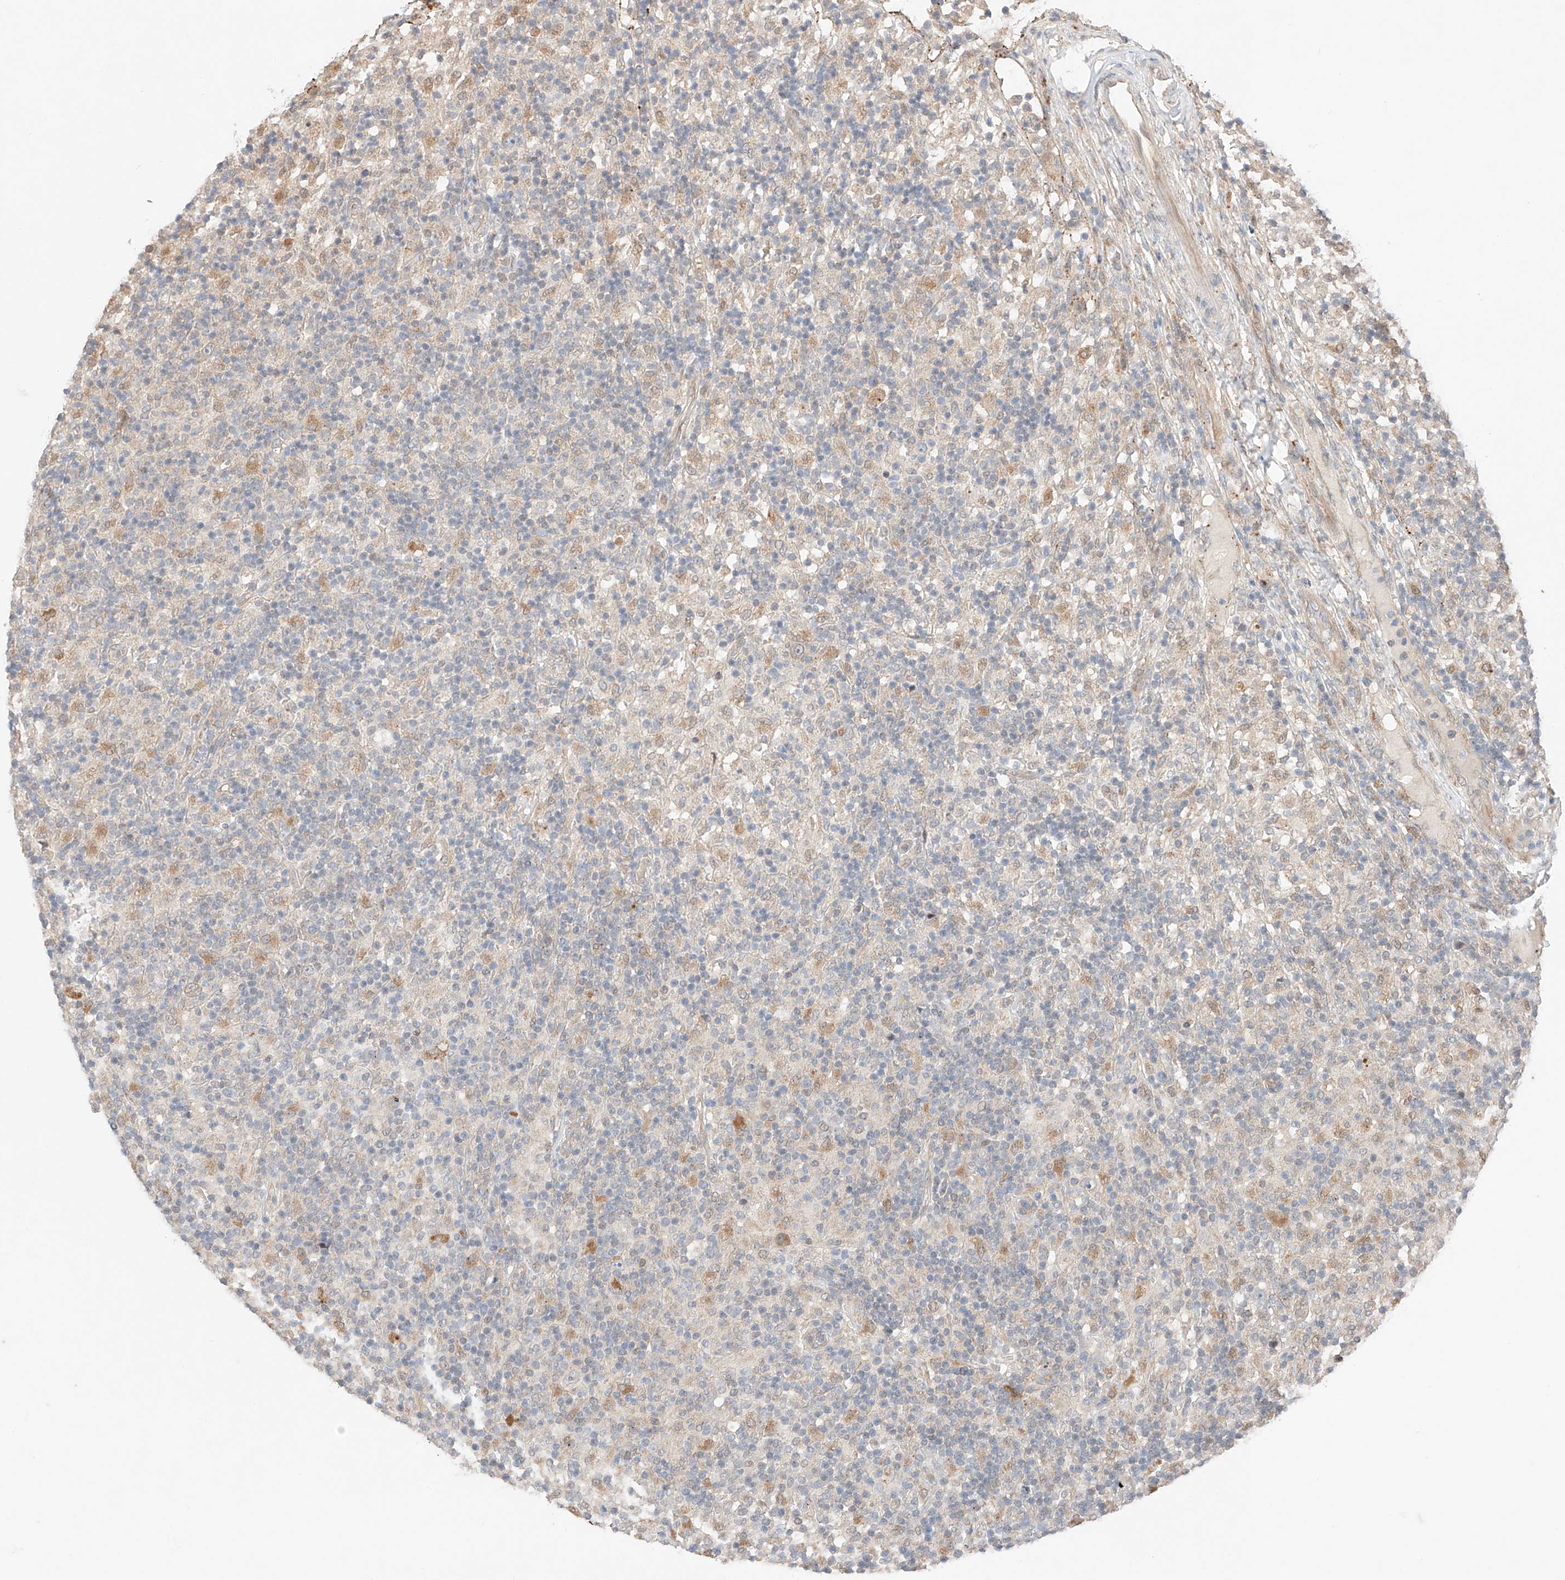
{"staining": {"intensity": "moderate", "quantity": "<25%", "location": "cytoplasmic/membranous"}, "tissue": "lymphoma", "cell_type": "Tumor cells", "image_type": "cancer", "snomed": [{"axis": "morphology", "description": "Hodgkin's disease, NOS"}, {"axis": "topography", "description": "Lymph node"}], "caption": "The immunohistochemical stain shows moderate cytoplasmic/membranous staining in tumor cells of lymphoma tissue.", "gene": "GCNT1", "patient": {"sex": "male", "age": 70}}